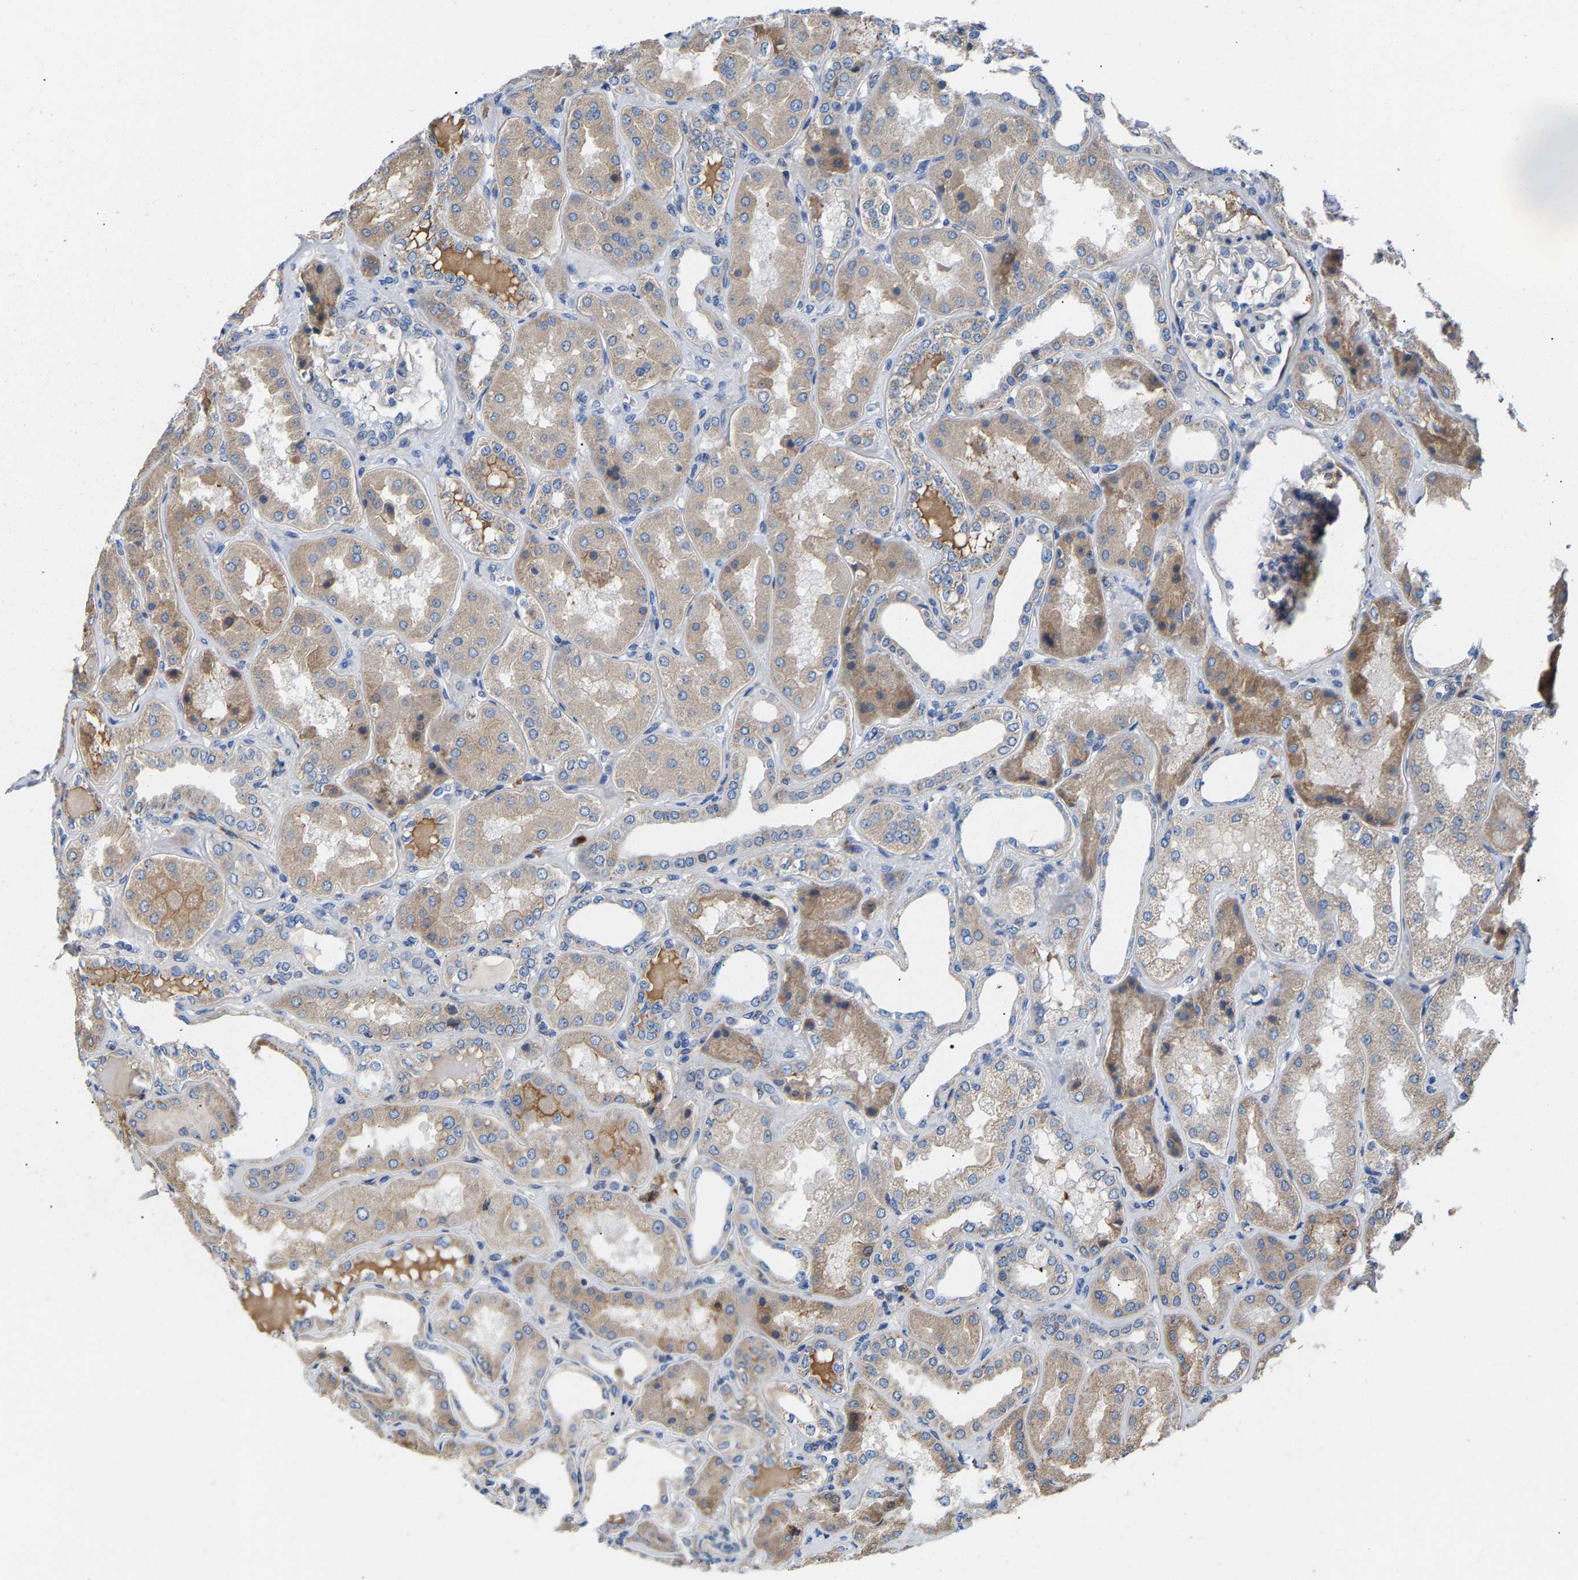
{"staining": {"intensity": "negative", "quantity": "none", "location": "none"}, "tissue": "kidney", "cell_type": "Cells in glomeruli", "image_type": "normal", "snomed": [{"axis": "morphology", "description": "Normal tissue, NOS"}, {"axis": "topography", "description": "Kidney"}], "caption": "Immunohistochemical staining of benign human kidney shows no significant expression in cells in glomeruli. The staining was performed using DAB to visualize the protein expression in brown, while the nuclei were stained in blue with hematoxylin (Magnification: 20x).", "gene": "CCDC171", "patient": {"sex": "female", "age": 56}}